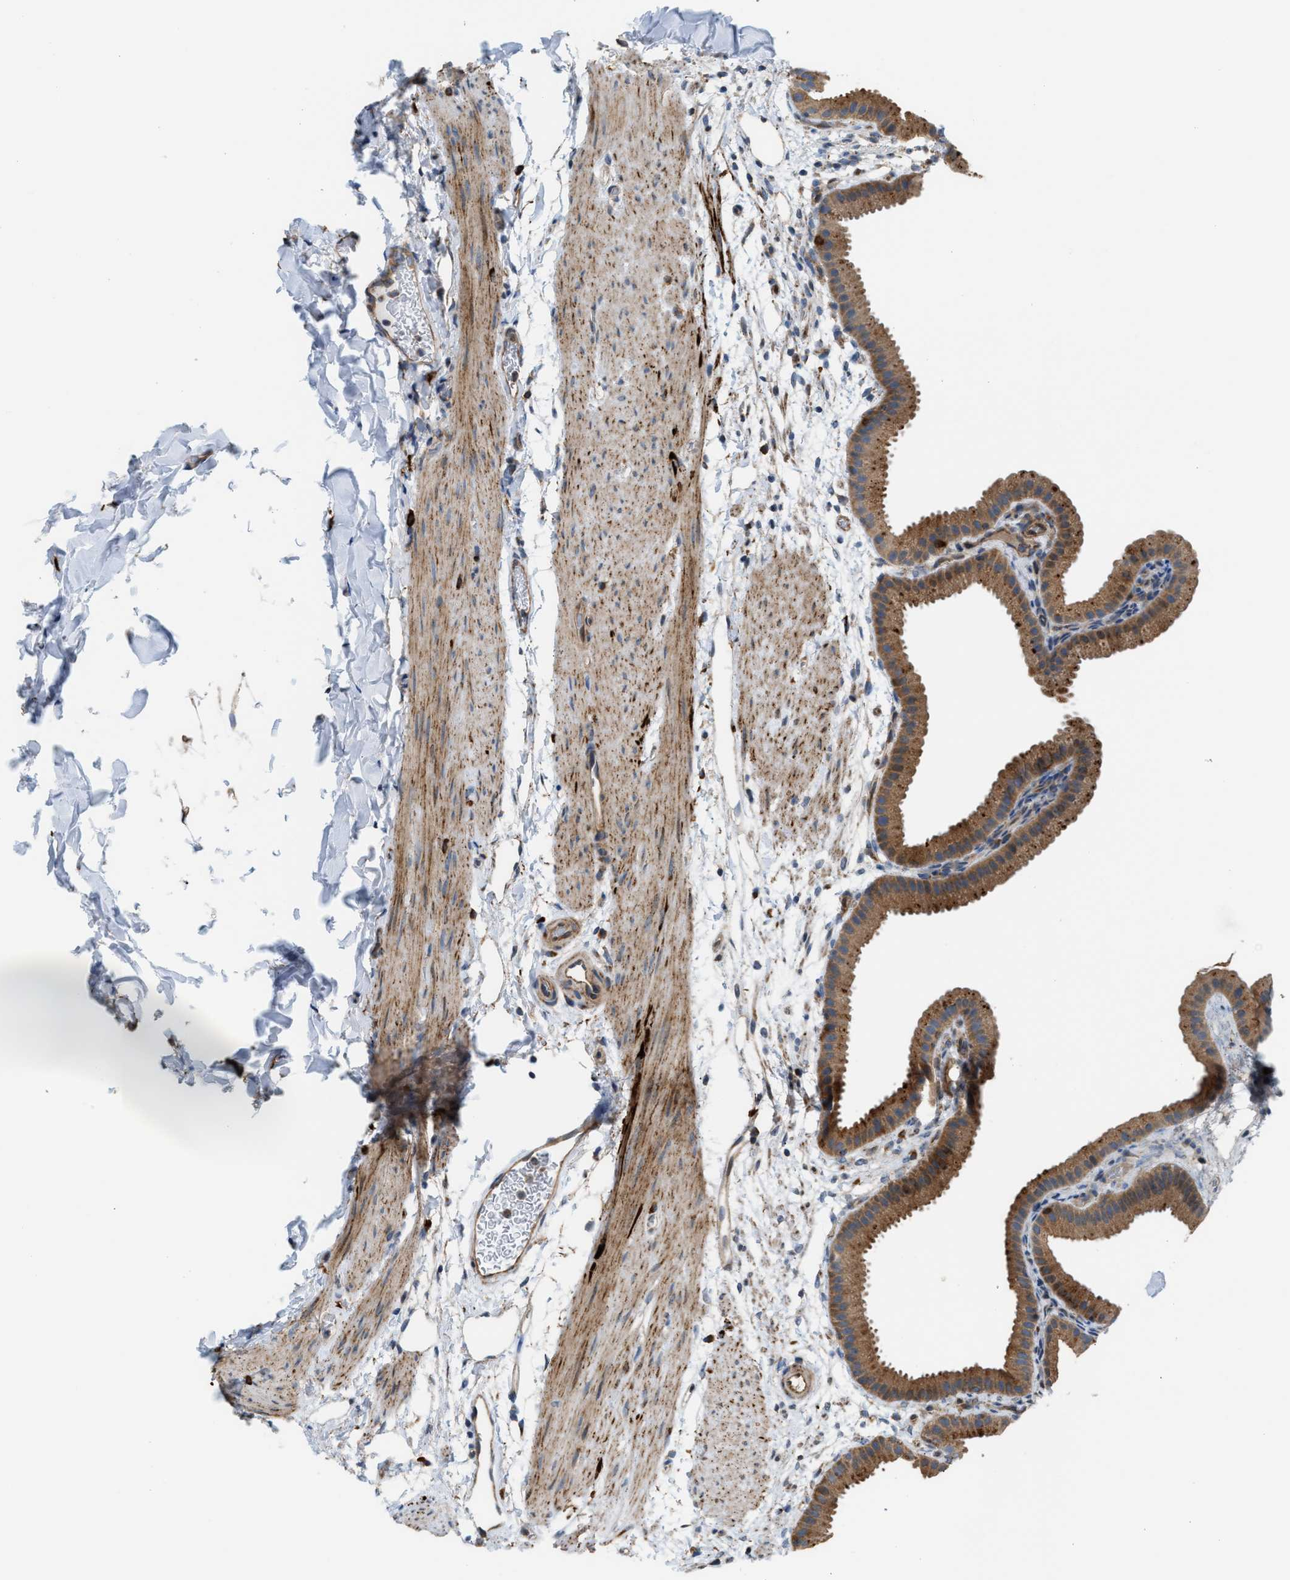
{"staining": {"intensity": "moderate", "quantity": ">75%", "location": "cytoplasmic/membranous"}, "tissue": "gallbladder", "cell_type": "Glandular cells", "image_type": "normal", "snomed": [{"axis": "morphology", "description": "Normal tissue, NOS"}, {"axis": "topography", "description": "Gallbladder"}], "caption": "Immunohistochemistry of unremarkable human gallbladder shows medium levels of moderate cytoplasmic/membranous expression in approximately >75% of glandular cells.", "gene": "PDCL", "patient": {"sex": "female", "age": 64}}